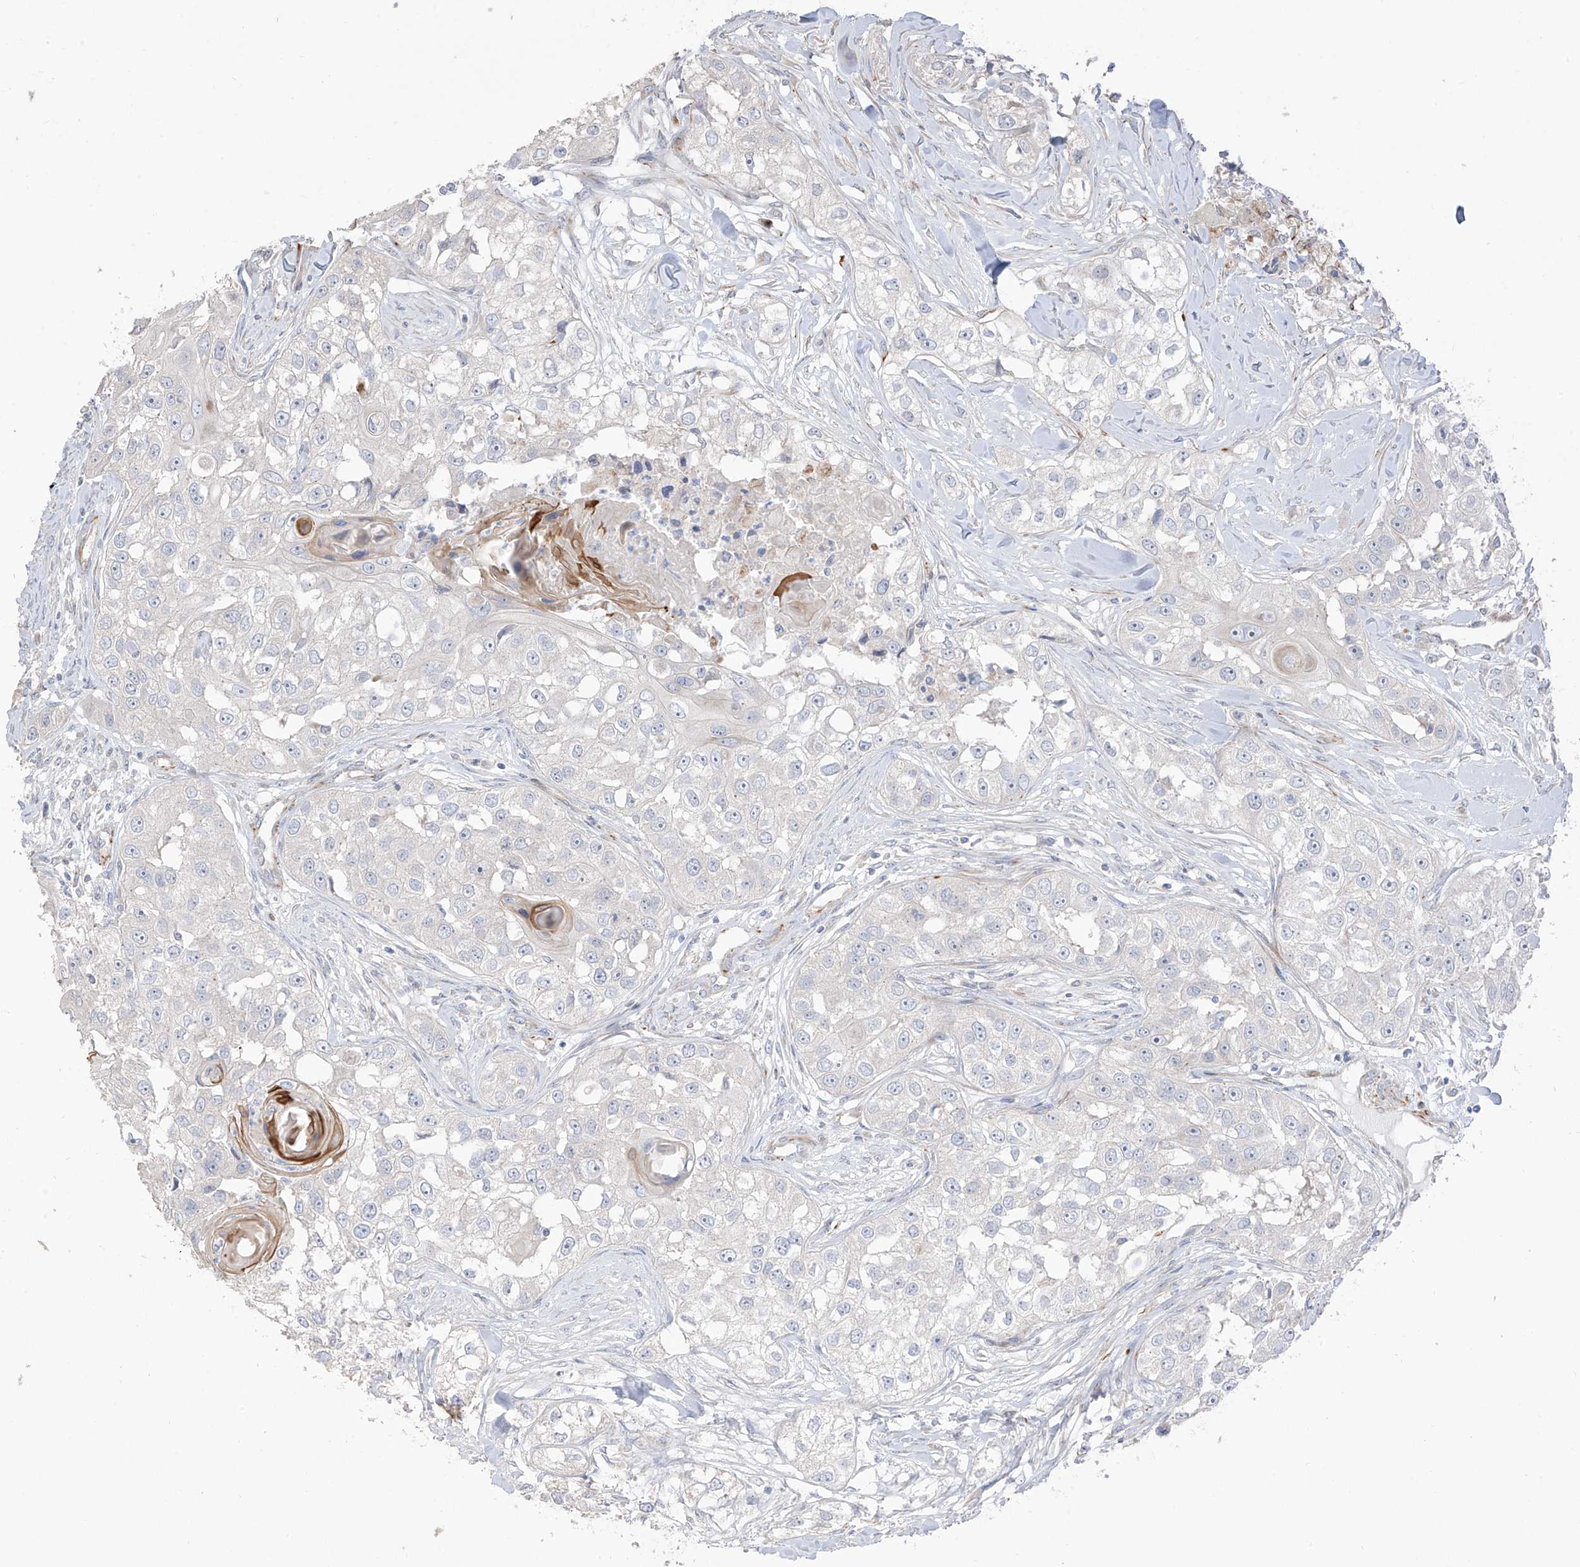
{"staining": {"intensity": "negative", "quantity": "none", "location": "none"}, "tissue": "head and neck cancer", "cell_type": "Tumor cells", "image_type": "cancer", "snomed": [{"axis": "morphology", "description": "Normal tissue, NOS"}, {"axis": "morphology", "description": "Squamous cell carcinoma, NOS"}, {"axis": "topography", "description": "Skeletal muscle"}, {"axis": "topography", "description": "Head-Neck"}], "caption": "Human squamous cell carcinoma (head and neck) stained for a protein using immunohistochemistry exhibits no staining in tumor cells.", "gene": "DCDC2", "patient": {"sex": "male", "age": 51}}